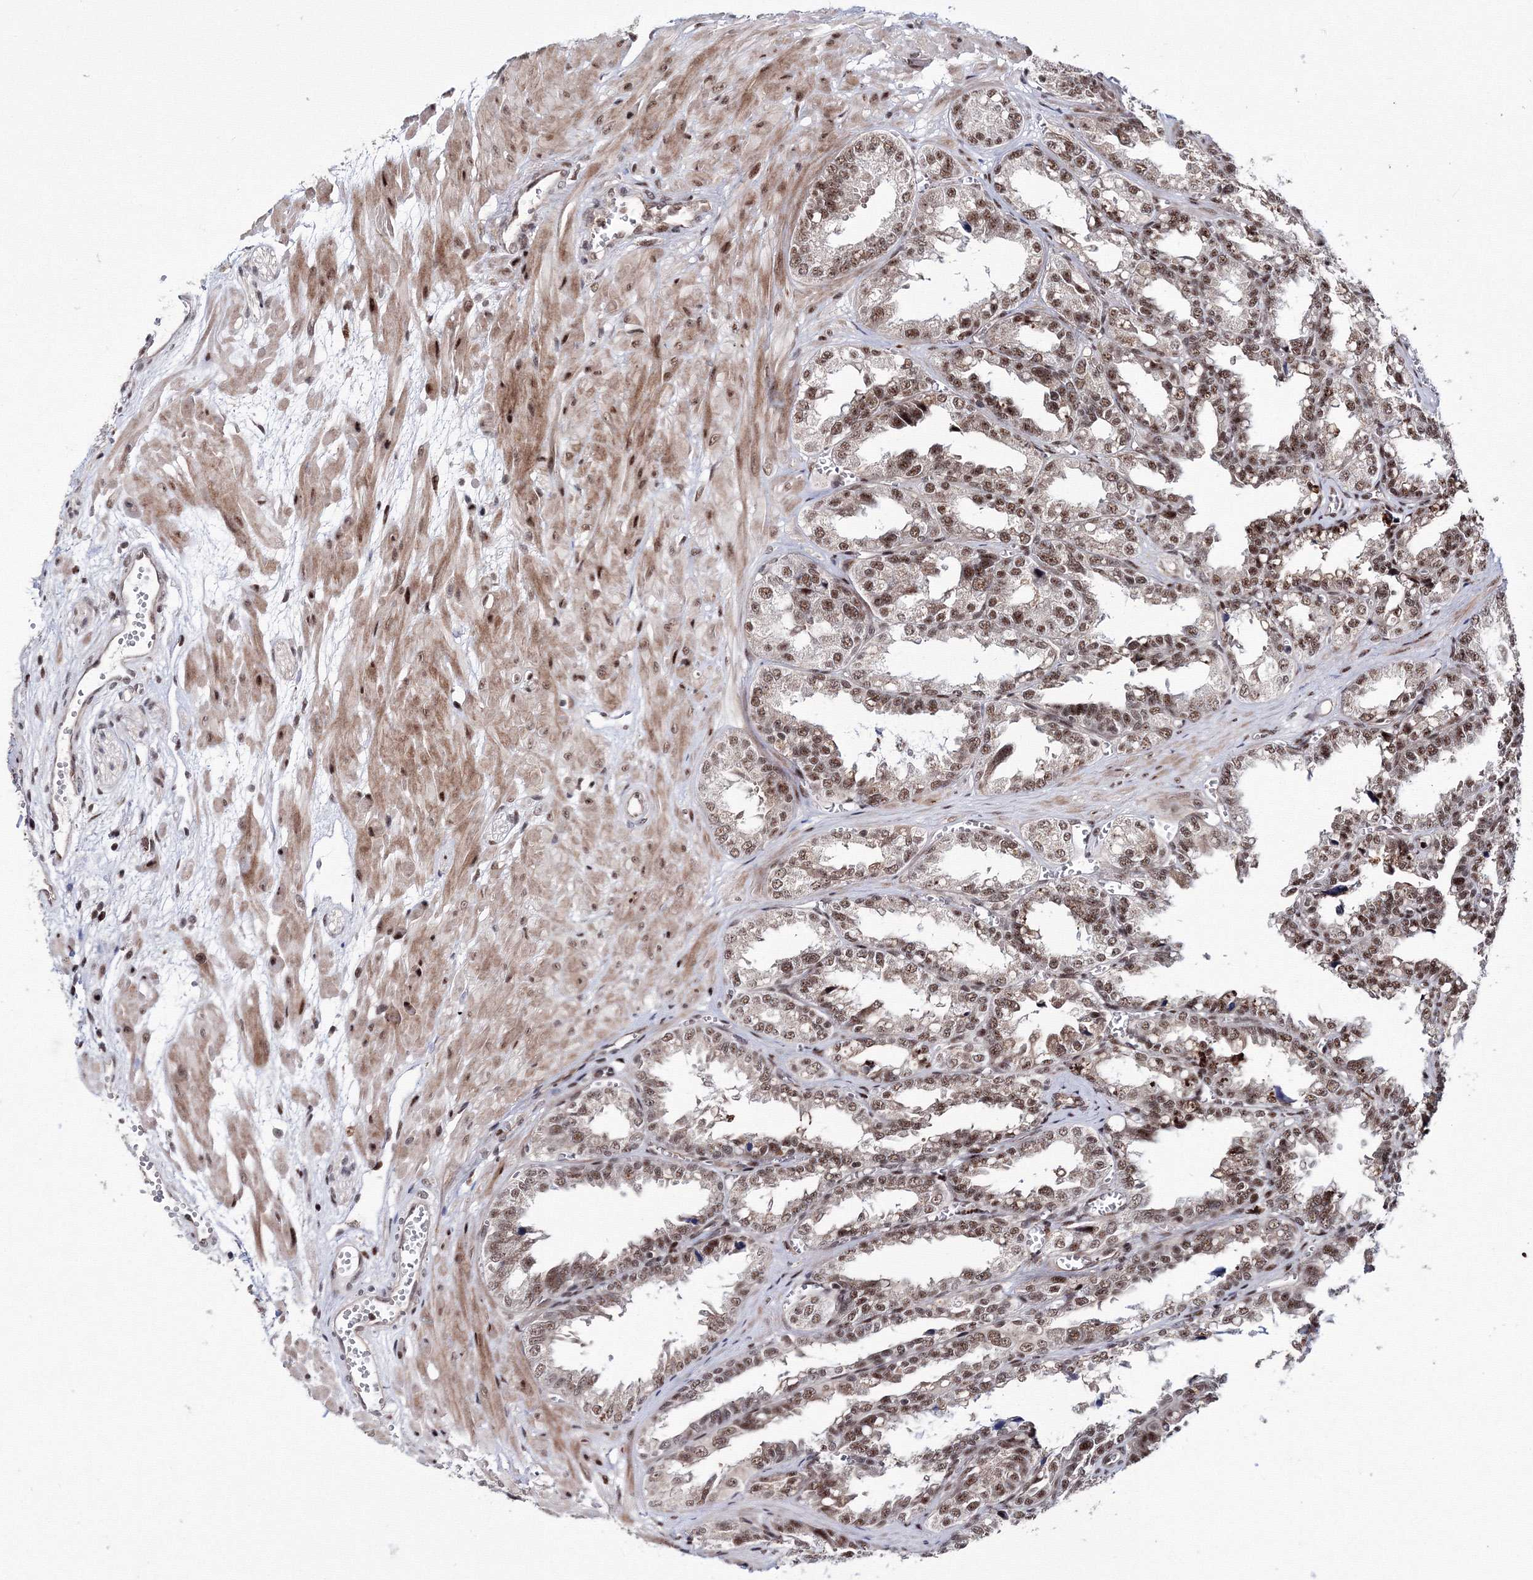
{"staining": {"intensity": "moderate", "quantity": ">75%", "location": "nuclear"}, "tissue": "seminal vesicle", "cell_type": "Glandular cells", "image_type": "normal", "snomed": [{"axis": "morphology", "description": "Normal tissue, NOS"}, {"axis": "topography", "description": "Prostate"}, {"axis": "topography", "description": "Seminal veicle"}], "caption": "IHC histopathology image of normal seminal vesicle stained for a protein (brown), which displays medium levels of moderate nuclear staining in approximately >75% of glandular cells.", "gene": "TATDN2", "patient": {"sex": "male", "age": 51}}